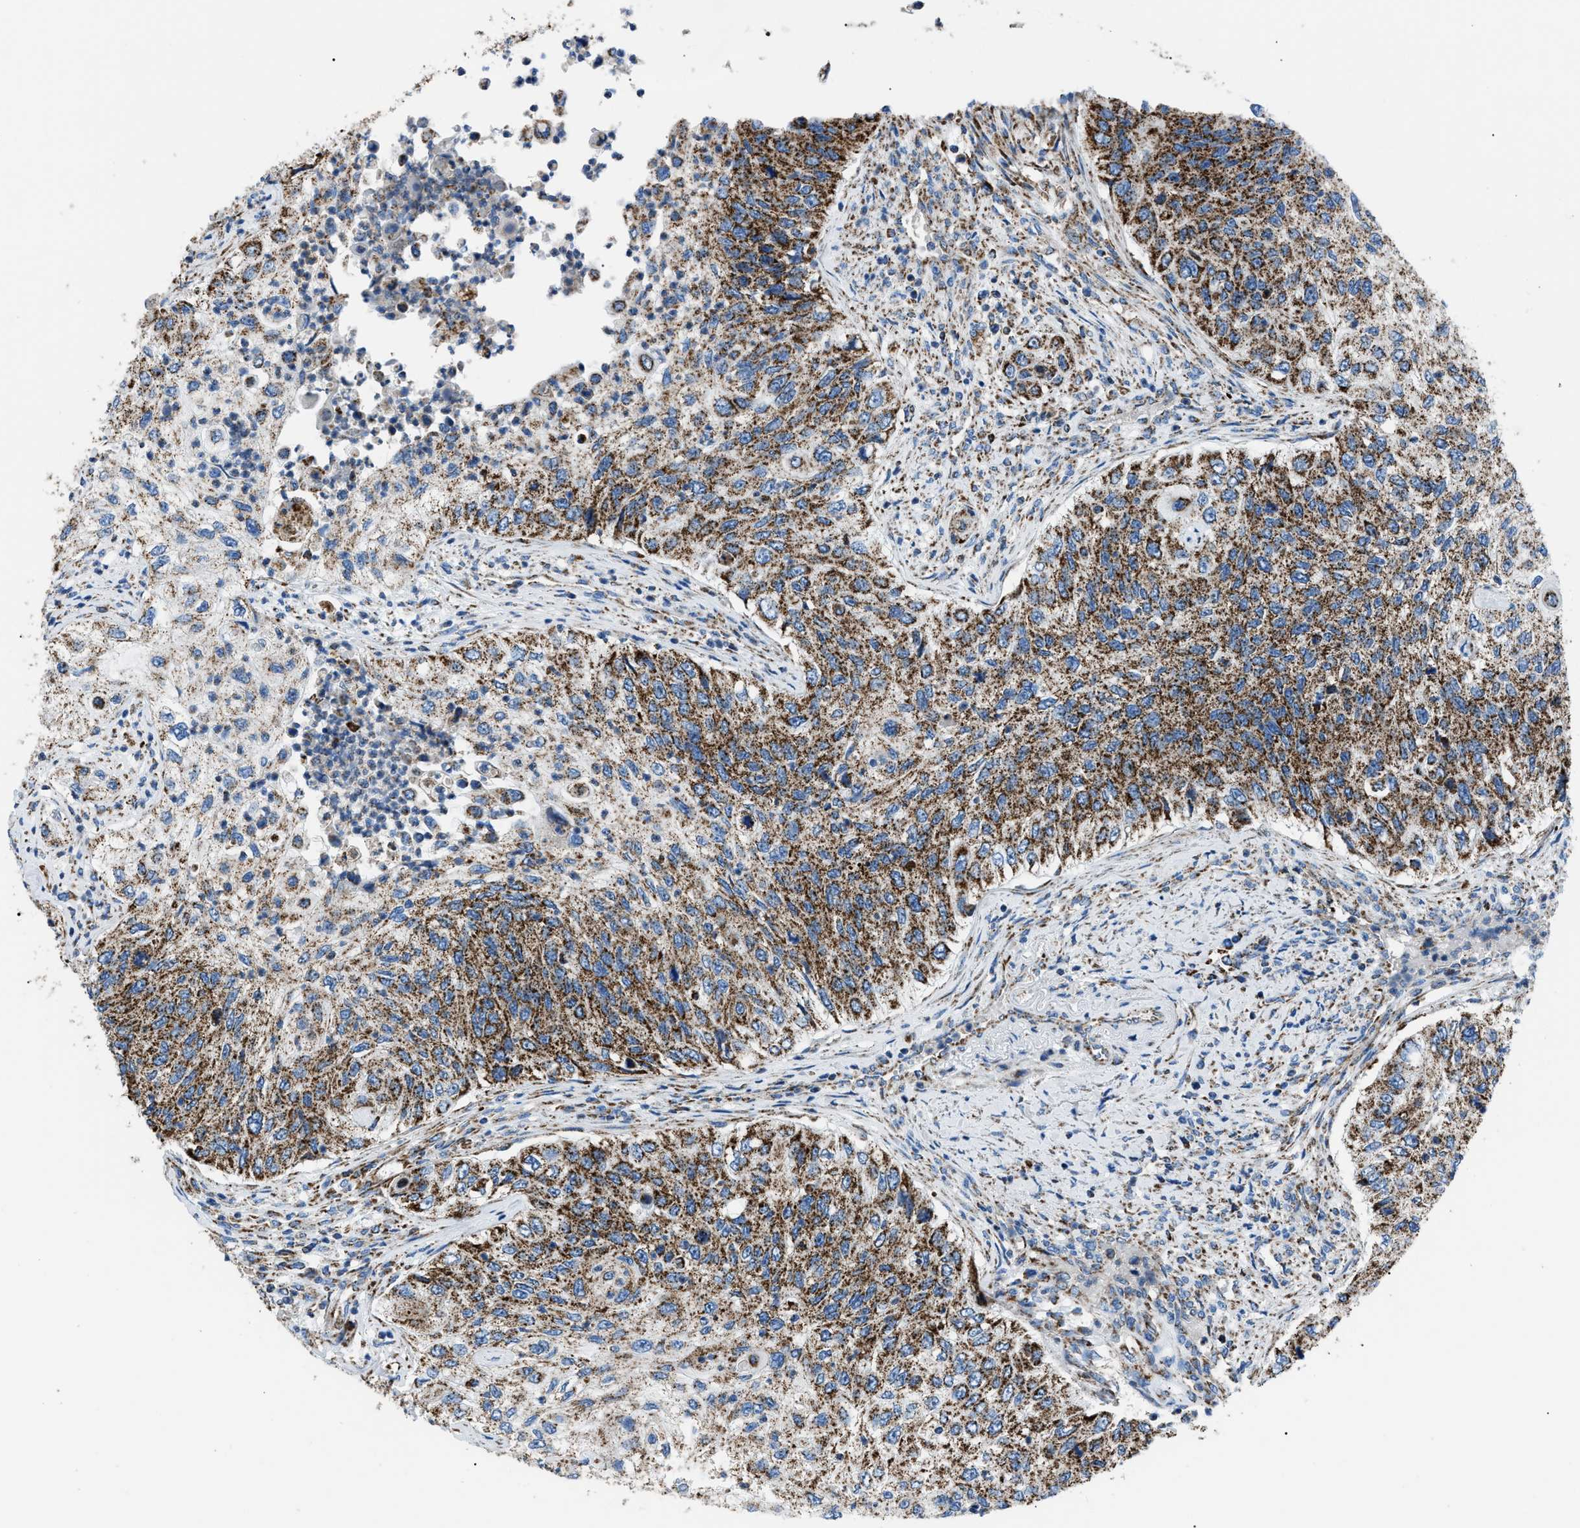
{"staining": {"intensity": "moderate", "quantity": ">75%", "location": "cytoplasmic/membranous"}, "tissue": "urothelial cancer", "cell_type": "Tumor cells", "image_type": "cancer", "snomed": [{"axis": "morphology", "description": "Urothelial carcinoma, High grade"}, {"axis": "topography", "description": "Urinary bladder"}], "caption": "A micrograph of human urothelial carcinoma (high-grade) stained for a protein displays moderate cytoplasmic/membranous brown staining in tumor cells. (DAB (3,3'-diaminobenzidine) IHC with brightfield microscopy, high magnification).", "gene": "PHB2", "patient": {"sex": "female", "age": 60}}